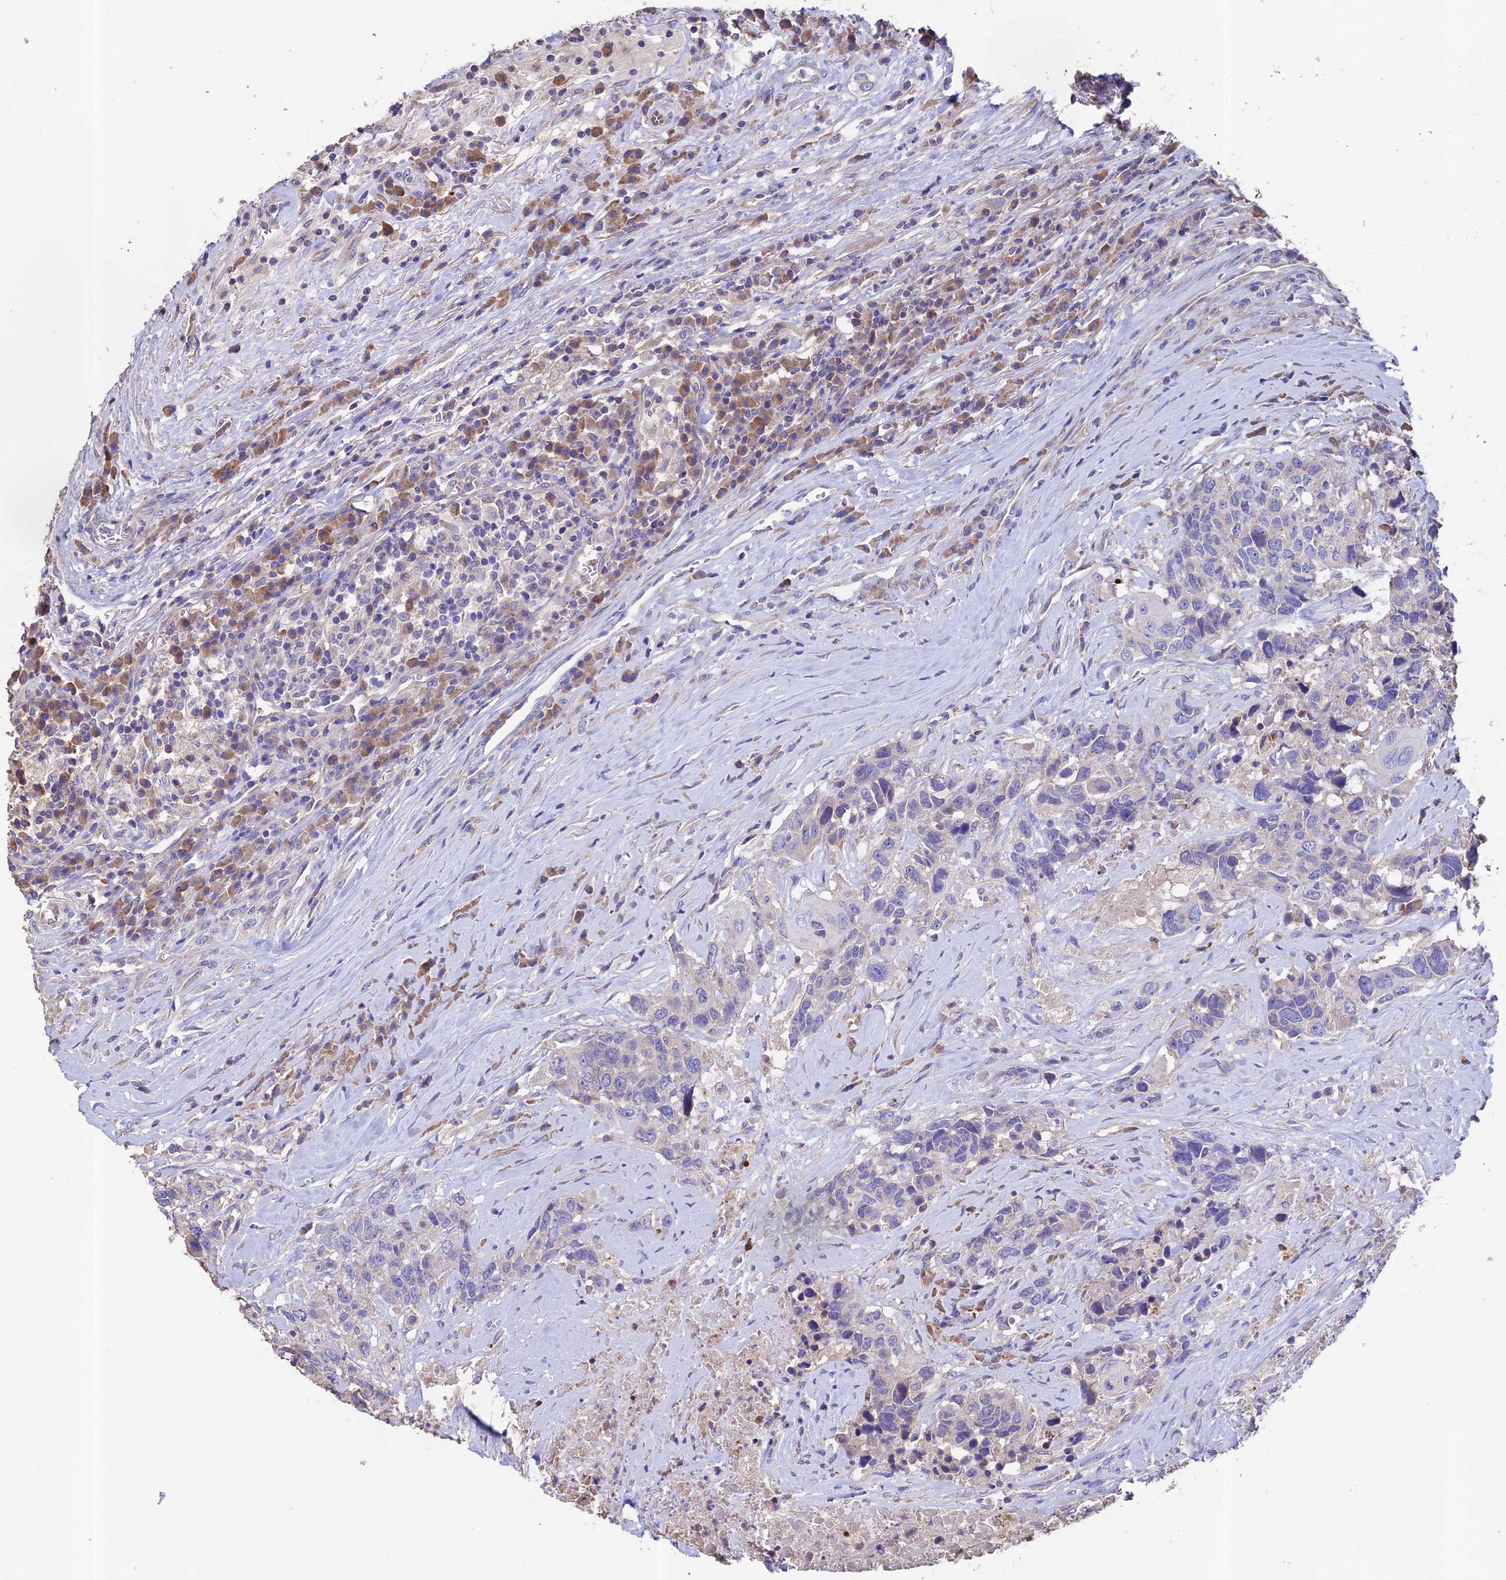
{"staining": {"intensity": "negative", "quantity": "none", "location": "none"}, "tissue": "head and neck cancer", "cell_type": "Tumor cells", "image_type": "cancer", "snomed": [{"axis": "morphology", "description": "Squamous cell carcinoma, NOS"}, {"axis": "topography", "description": "Head-Neck"}], "caption": "Immunohistochemistry histopathology image of neoplastic tissue: head and neck cancer stained with DAB (3,3'-diaminobenzidine) exhibits no significant protein expression in tumor cells.", "gene": "EMC3", "patient": {"sex": "male", "age": 66}}